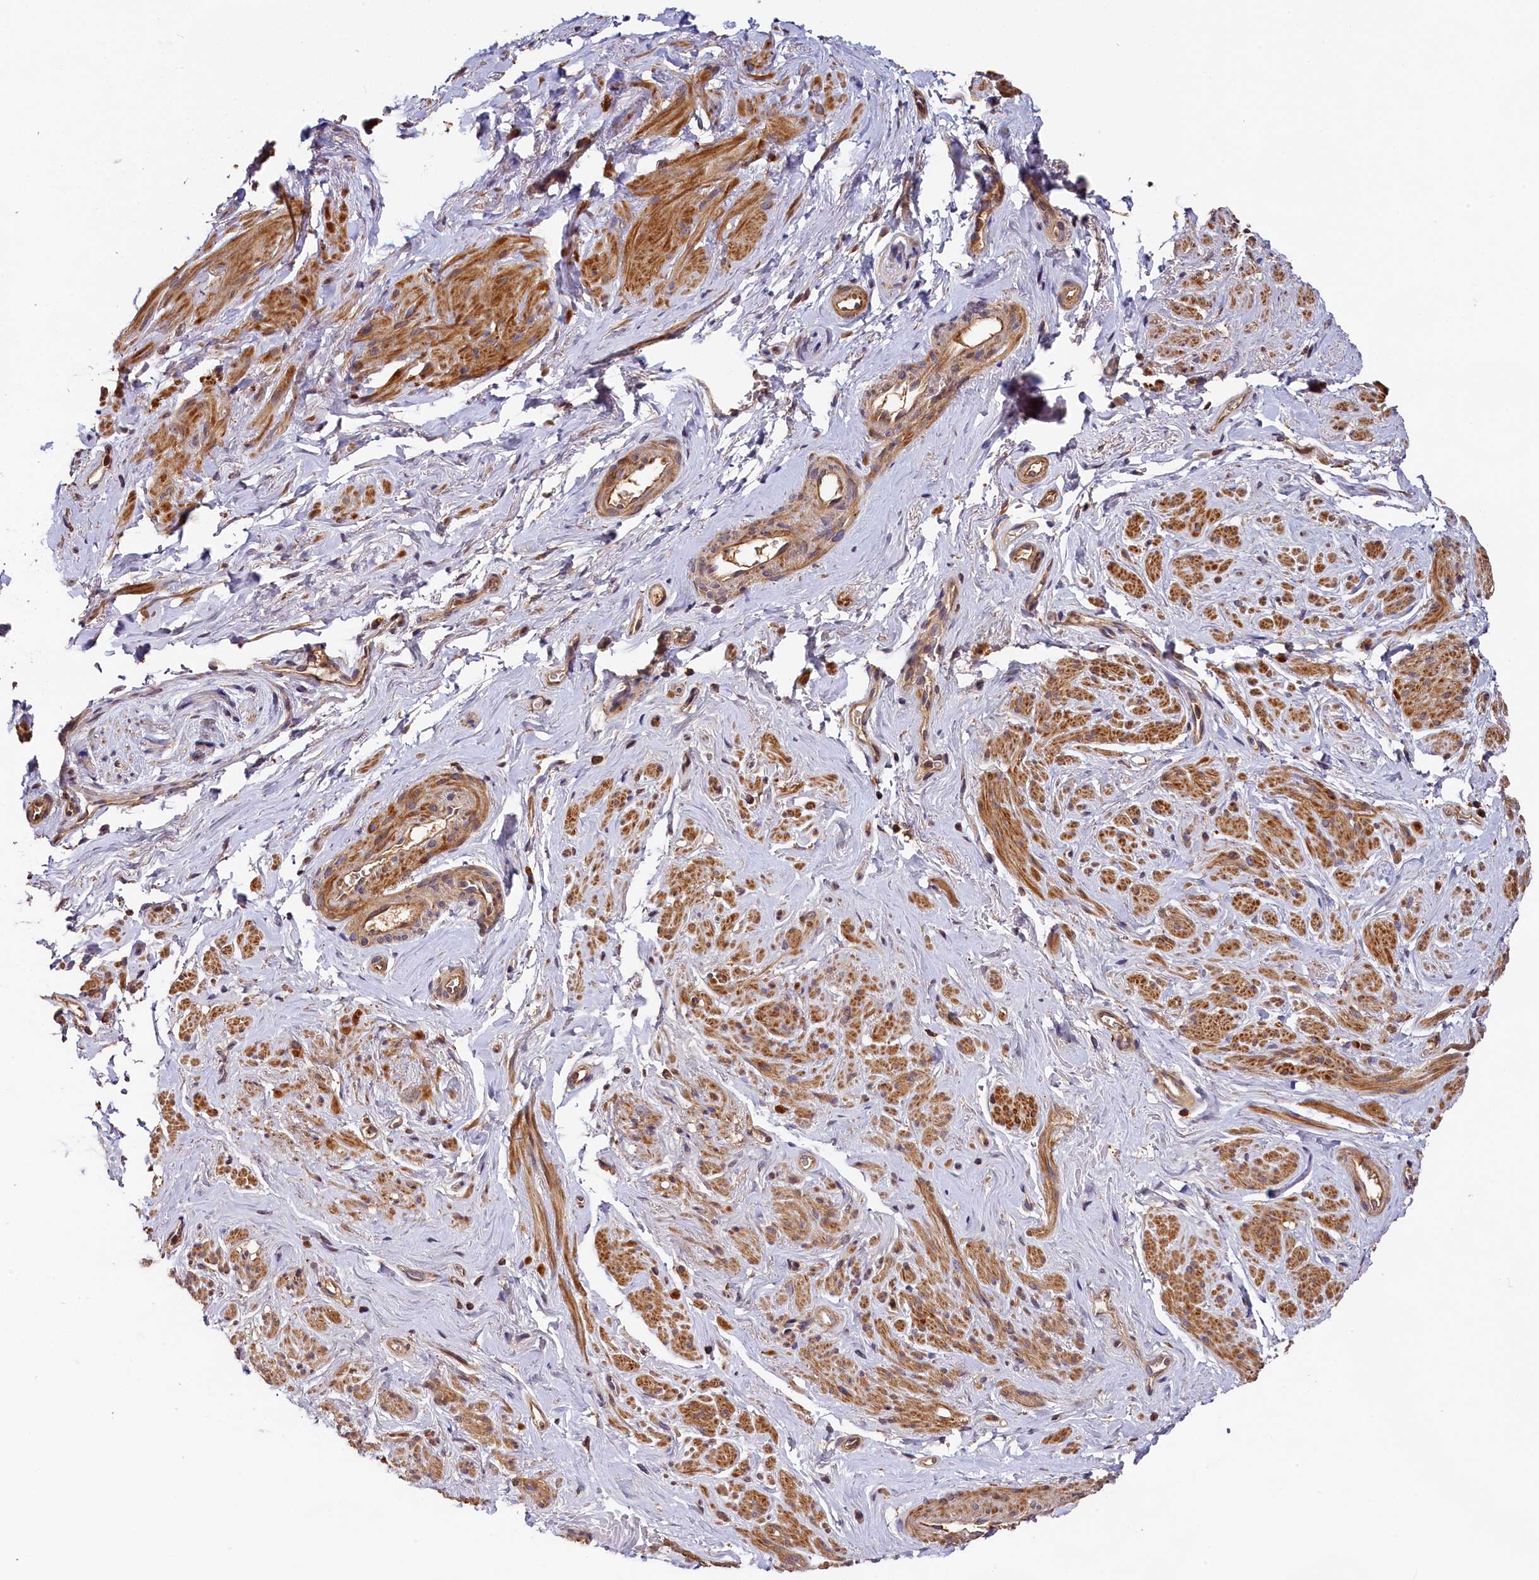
{"staining": {"intensity": "moderate", "quantity": ">75%", "location": "cytoplasmic/membranous"}, "tissue": "smooth muscle", "cell_type": "Smooth muscle cells", "image_type": "normal", "snomed": [{"axis": "morphology", "description": "Normal tissue, NOS"}, {"axis": "topography", "description": "Smooth muscle"}, {"axis": "topography", "description": "Peripheral nerve tissue"}], "caption": "This is an image of immunohistochemistry (IHC) staining of benign smooth muscle, which shows moderate positivity in the cytoplasmic/membranous of smooth muscle cells.", "gene": "HMOX2", "patient": {"sex": "male", "age": 69}}